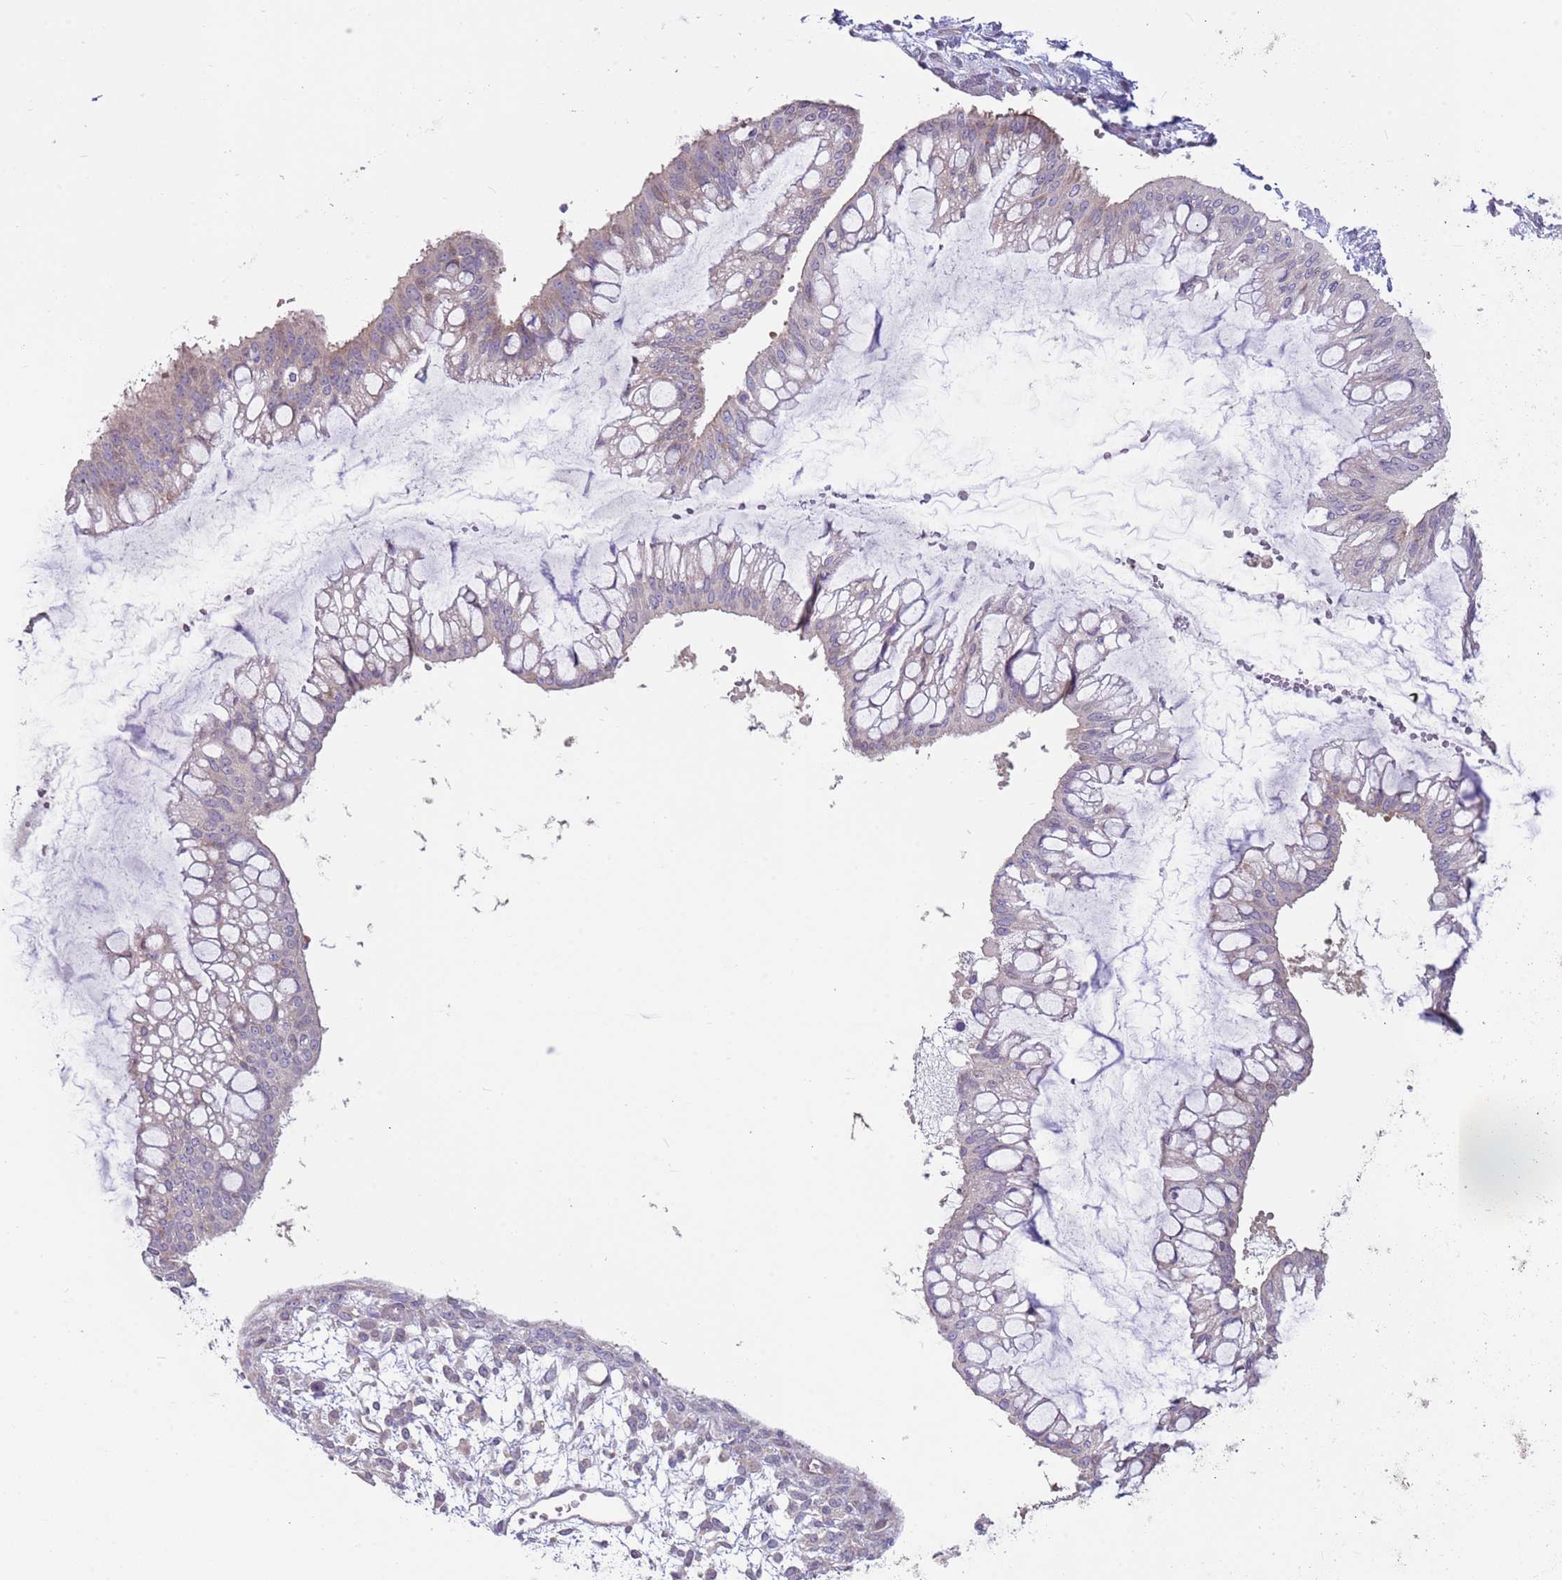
{"staining": {"intensity": "negative", "quantity": "none", "location": "none"}, "tissue": "ovarian cancer", "cell_type": "Tumor cells", "image_type": "cancer", "snomed": [{"axis": "morphology", "description": "Cystadenocarcinoma, mucinous, NOS"}, {"axis": "topography", "description": "Ovary"}], "caption": "Immunohistochemistry (IHC) image of neoplastic tissue: ovarian mucinous cystadenocarcinoma stained with DAB displays no significant protein staining in tumor cells.", "gene": "CABYR", "patient": {"sex": "female", "age": 73}}